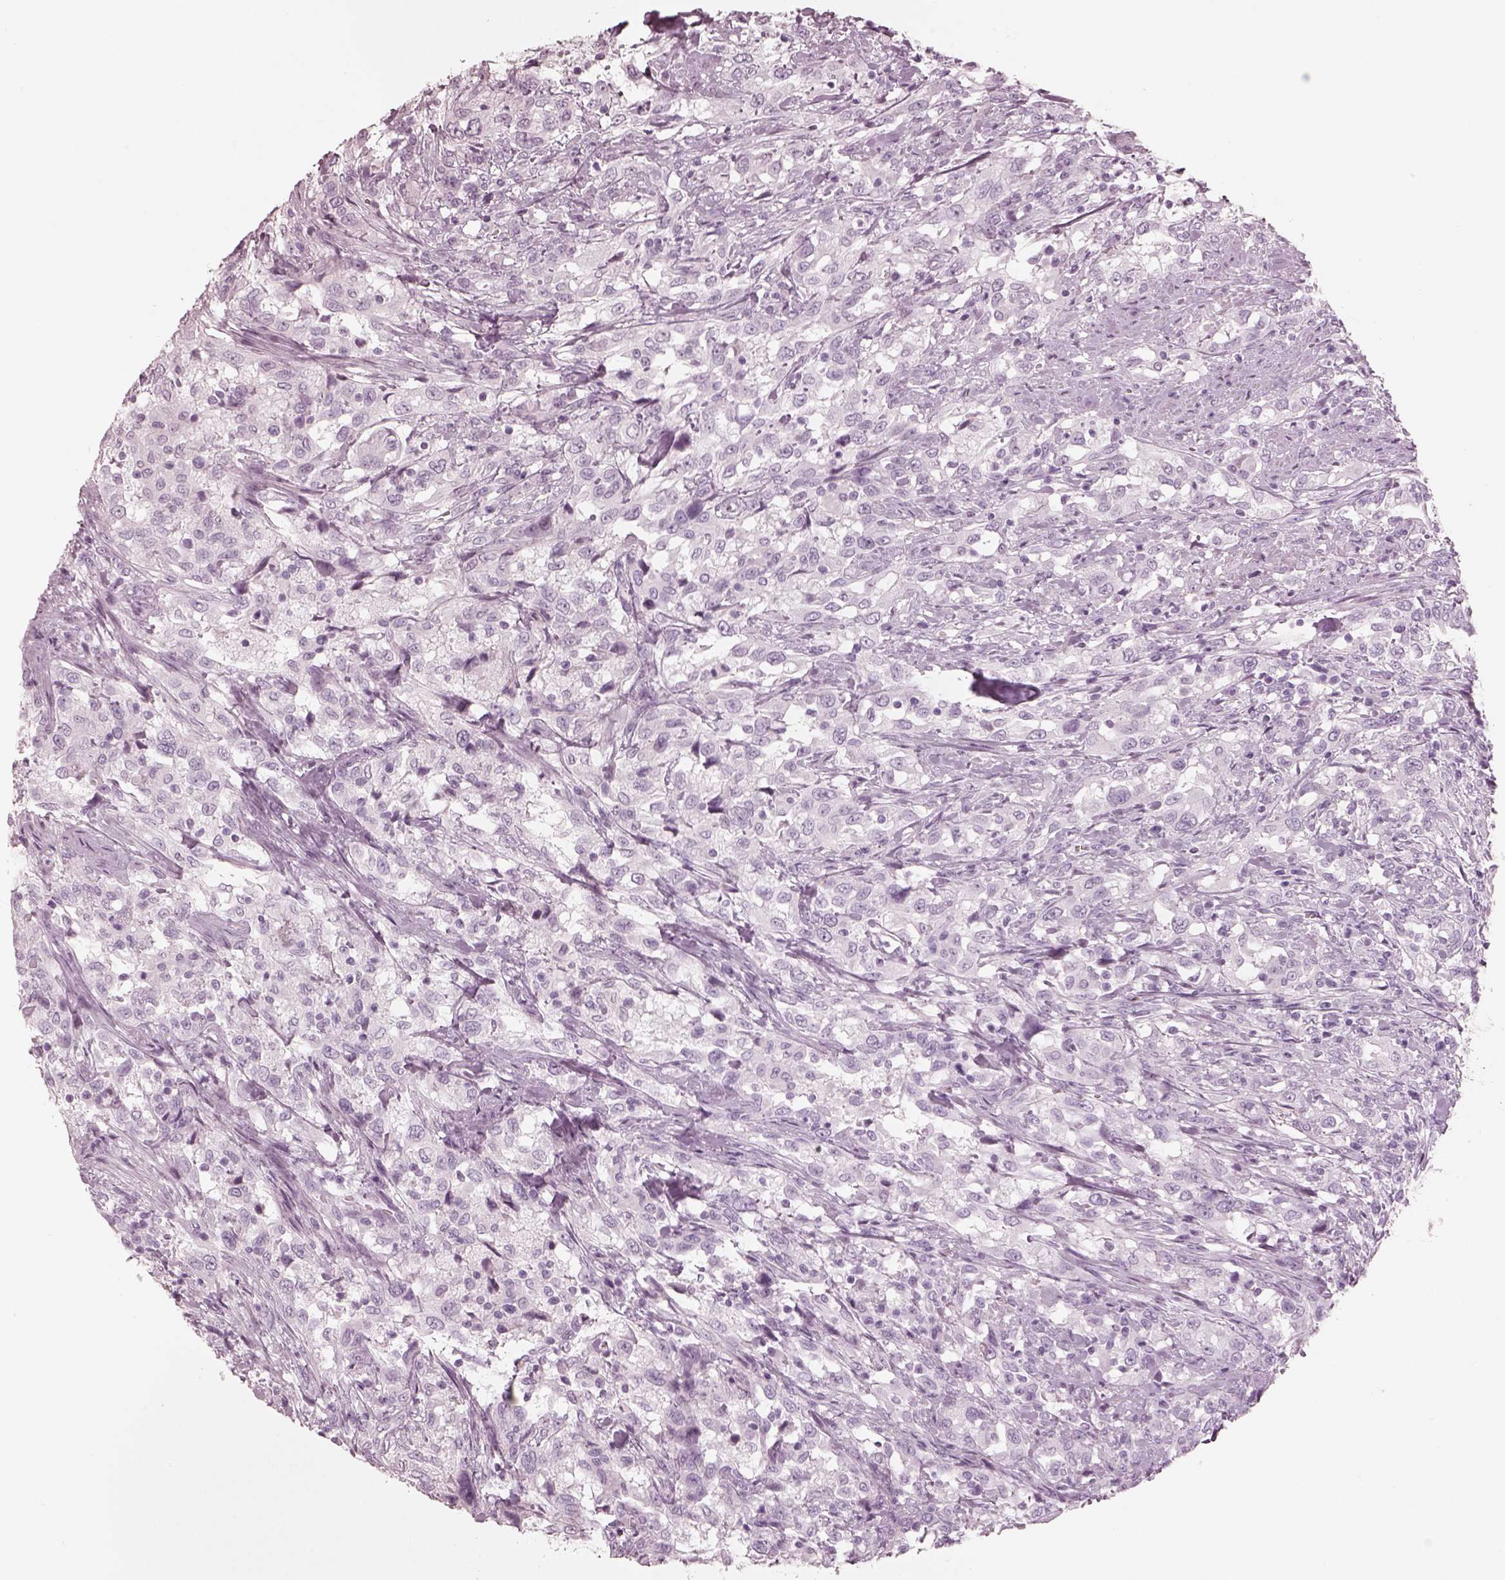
{"staining": {"intensity": "negative", "quantity": "none", "location": "none"}, "tissue": "urothelial cancer", "cell_type": "Tumor cells", "image_type": "cancer", "snomed": [{"axis": "morphology", "description": "Urothelial carcinoma, NOS"}, {"axis": "morphology", "description": "Urothelial carcinoma, High grade"}, {"axis": "topography", "description": "Urinary bladder"}], "caption": "Urothelial cancer was stained to show a protein in brown. There is no significant staining in tumor cells.", "gene": "OPN4", "patient": {"sex": "female", "age": 64}}